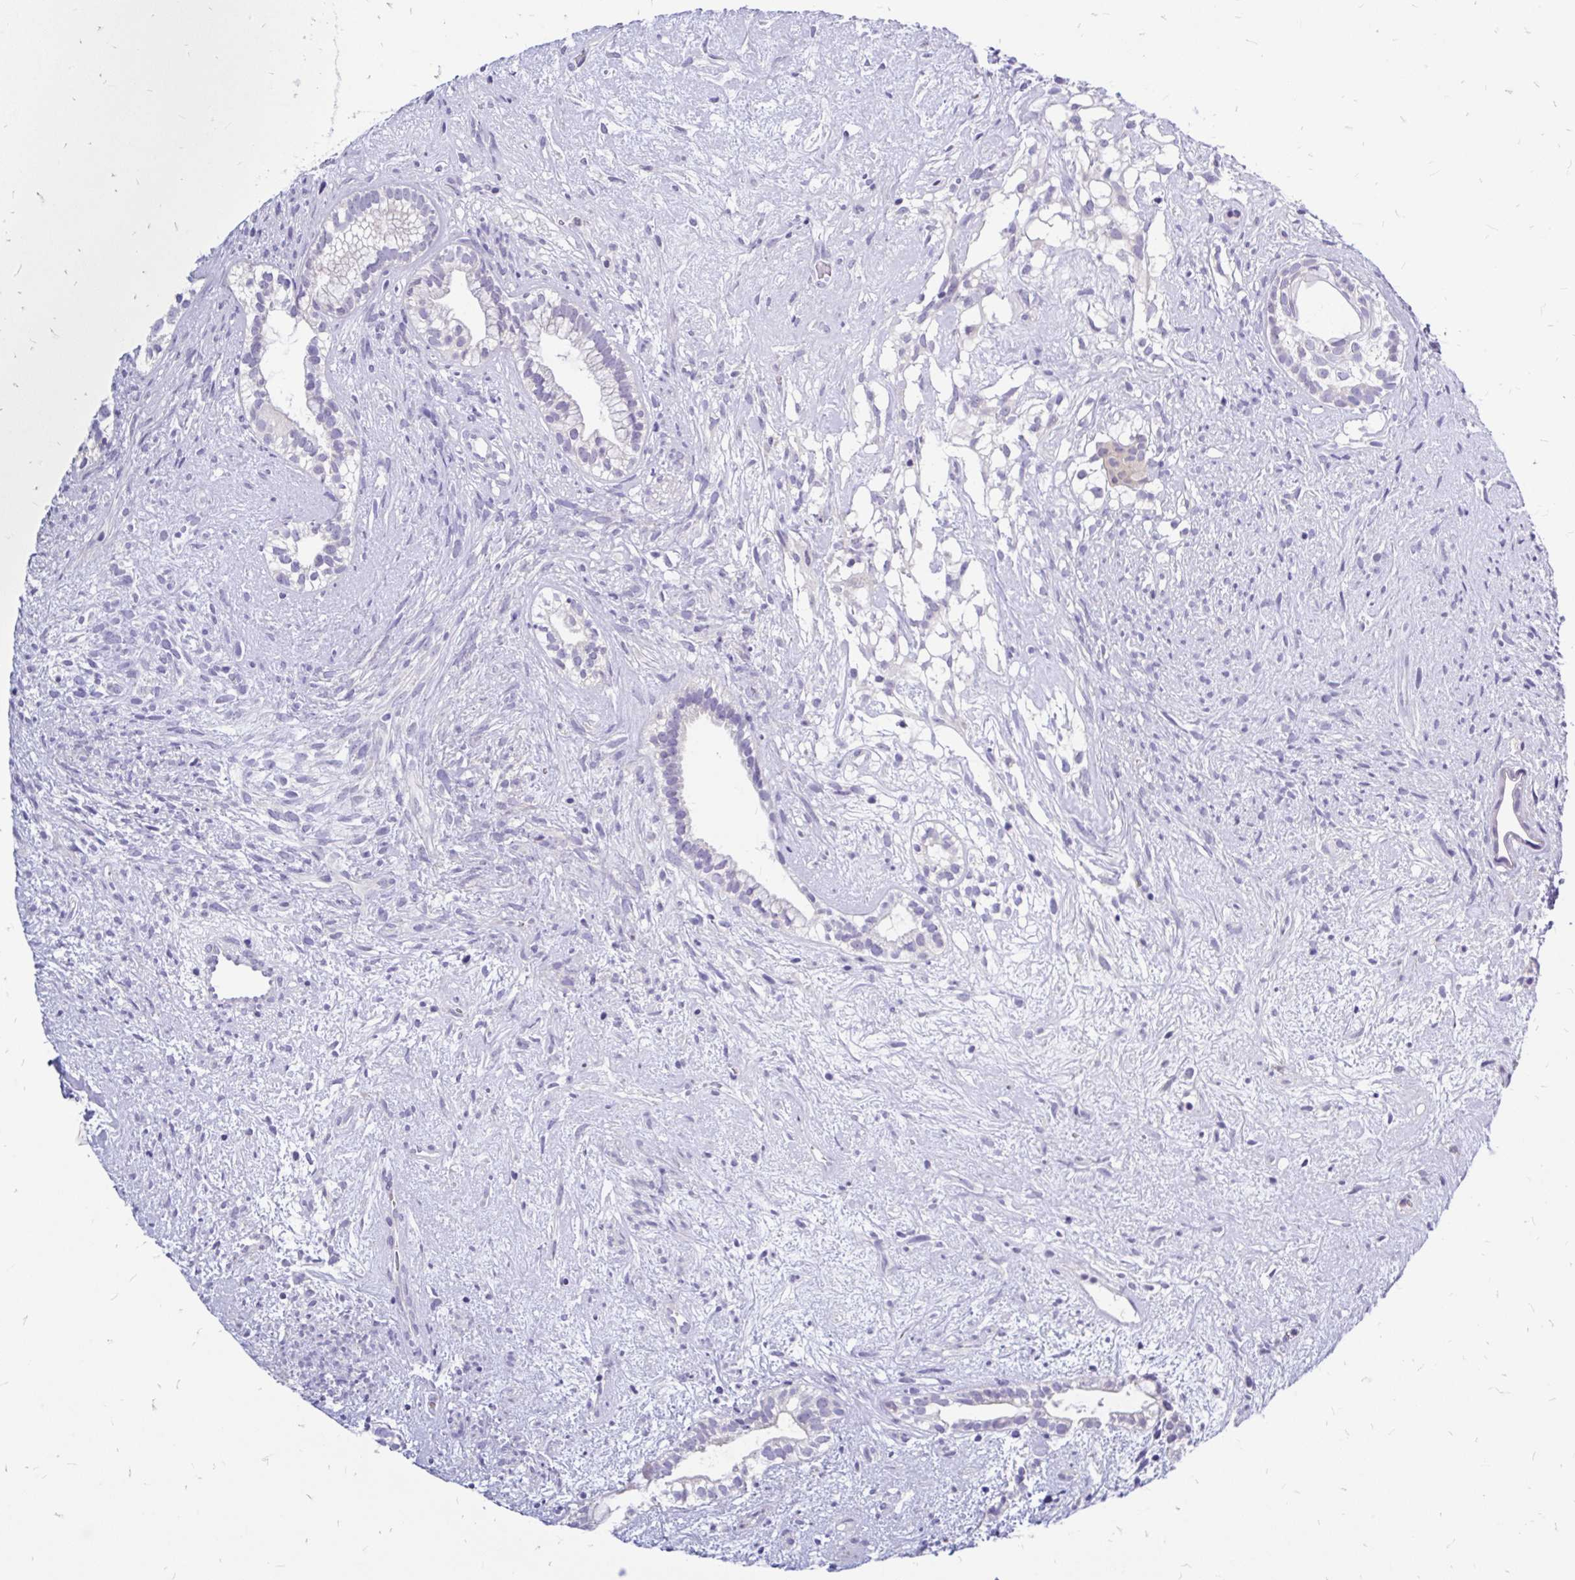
{"staining": {"intensity": "negative", "quantity": "none", "location": "none"}, "tissue": "testis cancer", "cell_type": "Tumor cells", "image_type": "cancer", "snomed": [{"axis": "morphology", "description": "Seminoma, NOS"}, {"axis": "morphology", "description": "Carcinoma, Embryonal, NOS"}, {"axis": "topography", "description": "Testis"}], "caption": "This is an immunohistochemistry (IHC) image of testis embryonal carcinoma. There is no staining in tumor cells.", "gene": "MAP1LC3A", "patient": {"sex": "male", "age": 41}}